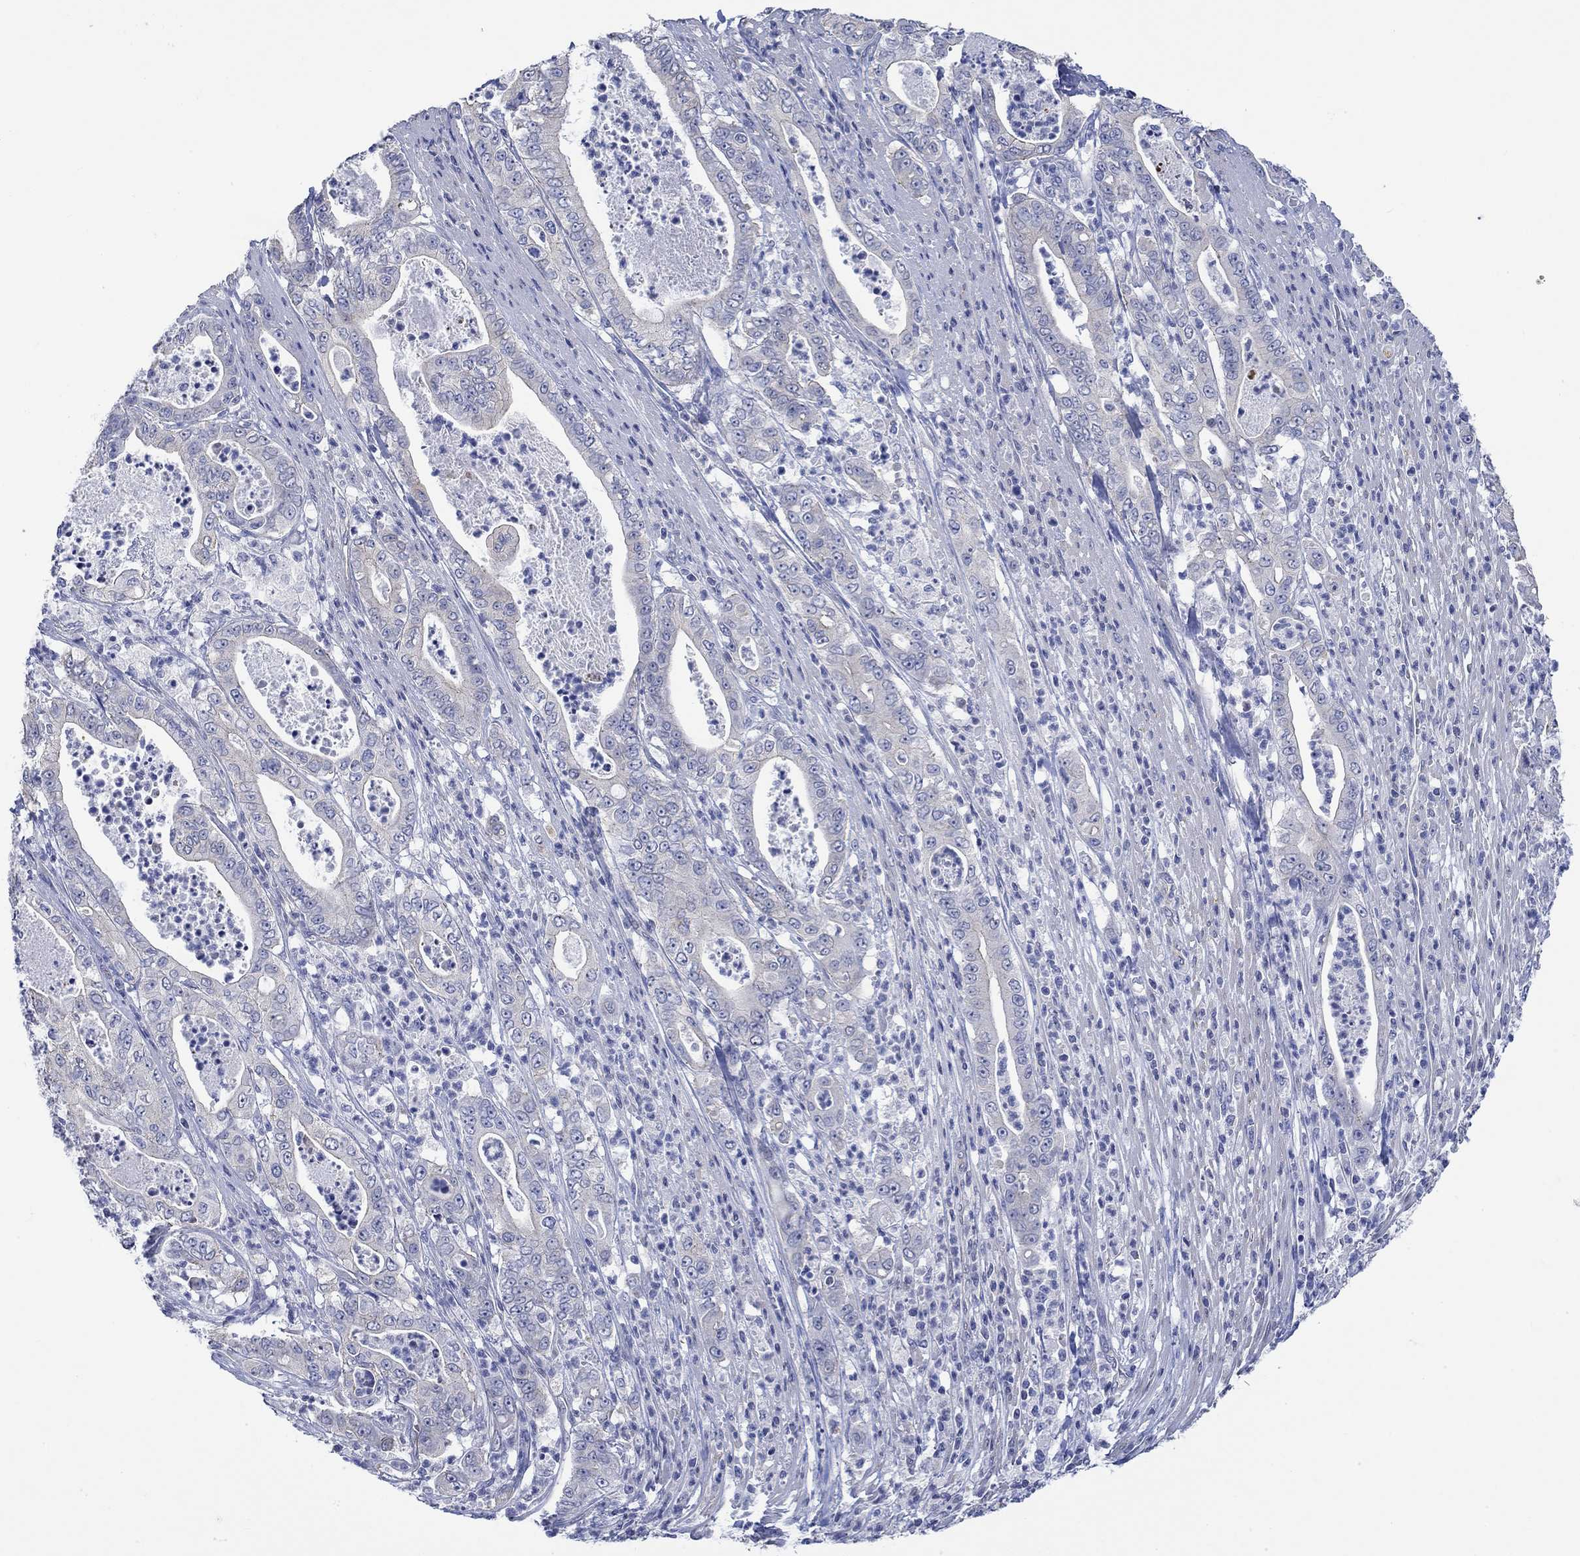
{"staining": {"intensity": "weak", "quantity": "<25%", "location": "cytoplasmic/membranous"}, "tissue": "pancreatic cancer", "cell_type": "Tumor cells", "image_type": "cancer", "snomed": [{"axis": "morphology", "description": "Adenocarcinoma, NOS"}, {"axis": "topography", "description": "Pancreas"}], "caption": "The image shows no significant positivity in tumor cells of pancreatic cancer (adenocarcinoma).", "gene": "AGRP", "patient": {"sex": "male", "age": 71}}